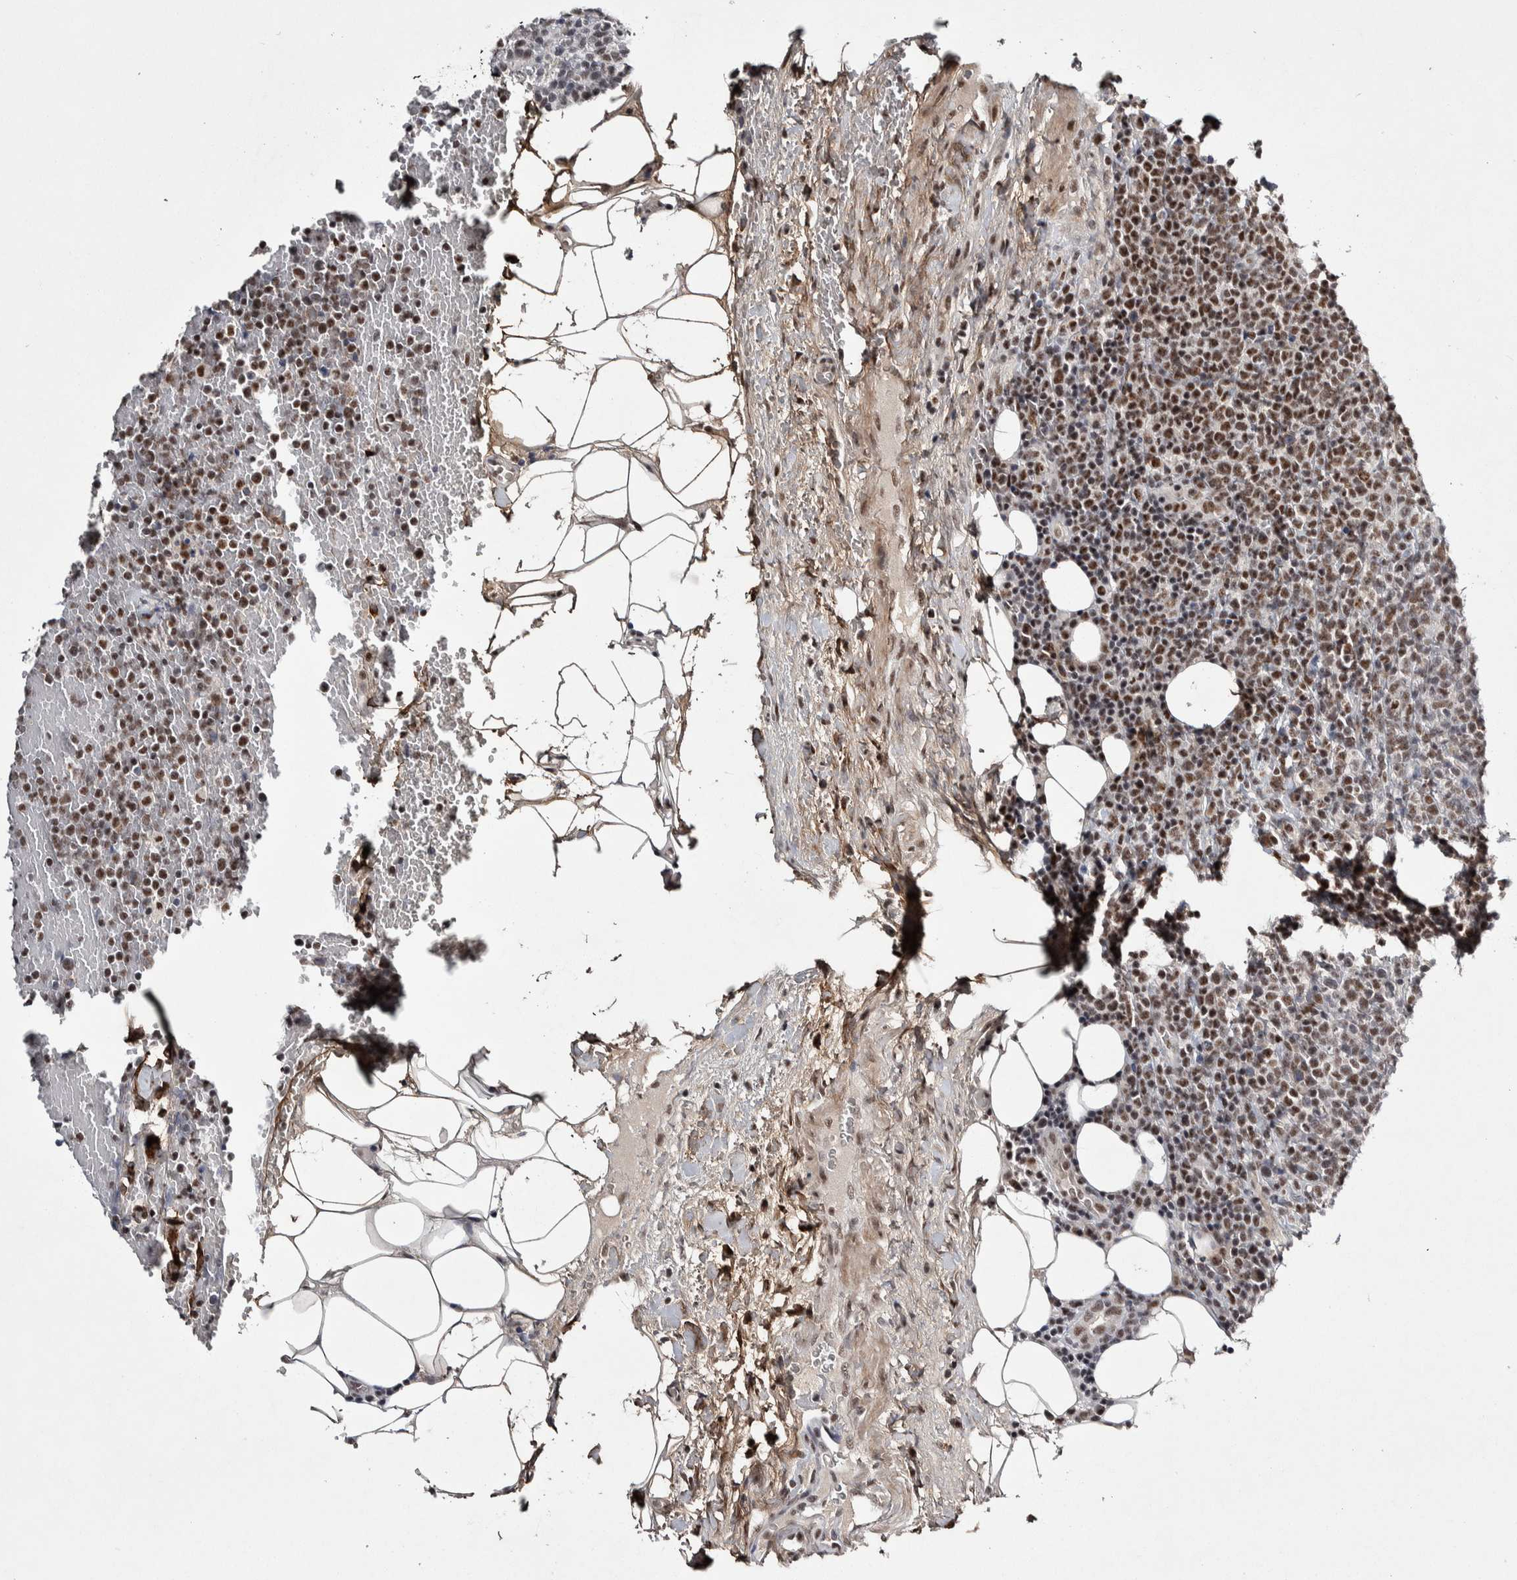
{"staining": {"intensity": "moderate", "quantity": "<25%", "location": "nuclear"}, "tissue": "lymphoma", "cell_type": "Tumor cells", "image_type": "cancer", "snomed": [{"axis": "morphology", "description": "Malignant lymphoma, non-Hodgkin's type, High grade"}, {"axis": "topography", "description": "Lymph node"}], "caption": "Approximately <25% of tumor cells in lymphoma show moderate nuclear protein positivity as visualized by brown immunohistochemical staining.", "gene": "ASPN", "patient": {"sex": "male", "age": 61}}